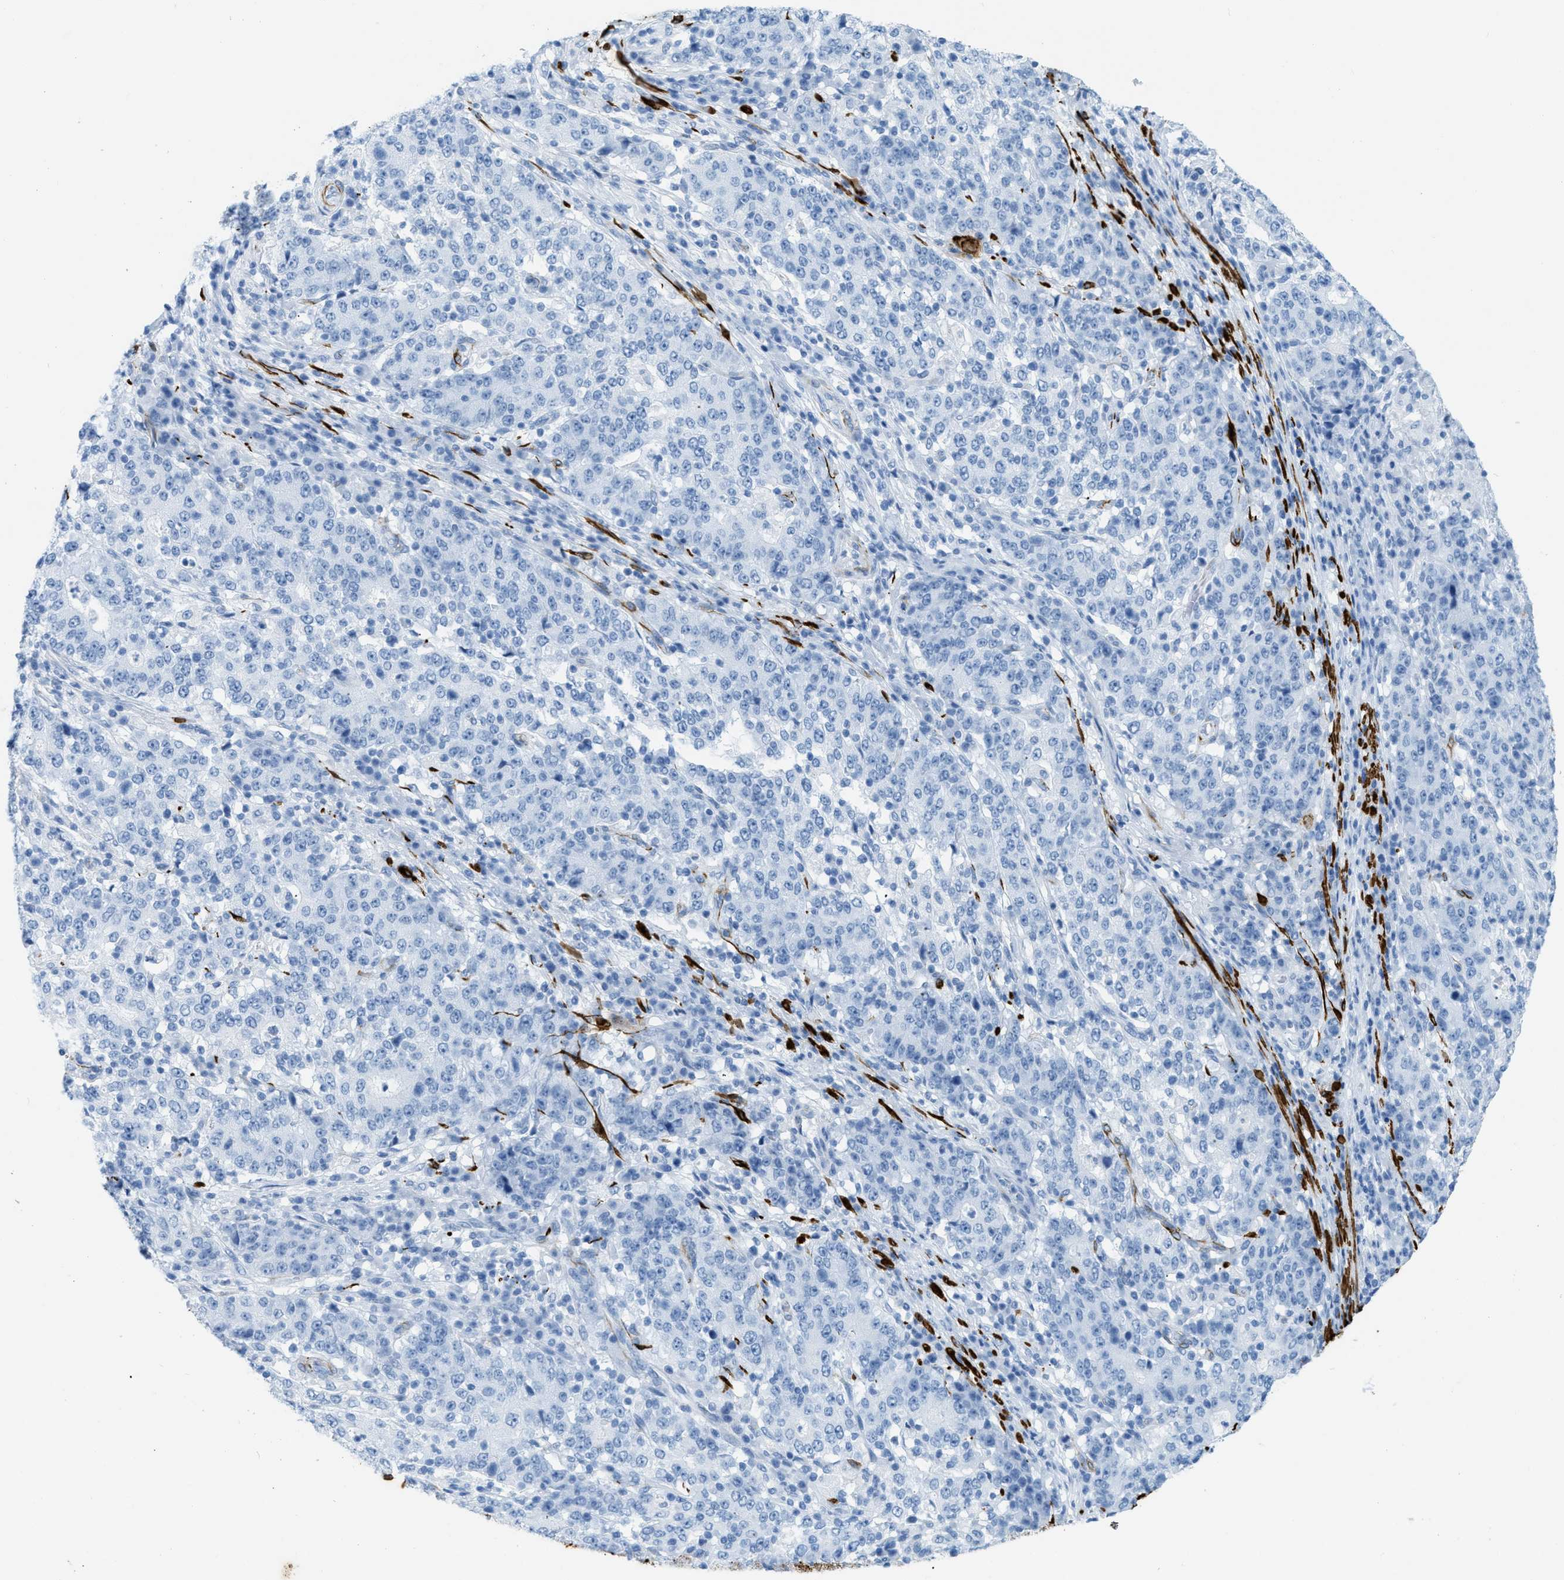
{"staining": {"intensity": "negative", "quantity": "none", "location": "none"}, "tissue": "stomach cancer", "cell_type": "Tumor cells", "image_type": "cancer", "snomed": [{"axis": "morphology", "description": "Adenocarcinoma, NOS"}, {"axis": "topography", "description": "Stomach"}], "caption": "This is a photomicrograph of immunohistochemistry (IHC) staining of stomach cancer, which shows no expression in tumor cells. The staining is performed using DAB brown chromogen with nuclei counter-stained in using hematoxylin.", "gene": "DES", "patient": {"sex": "male", "age": 59}}